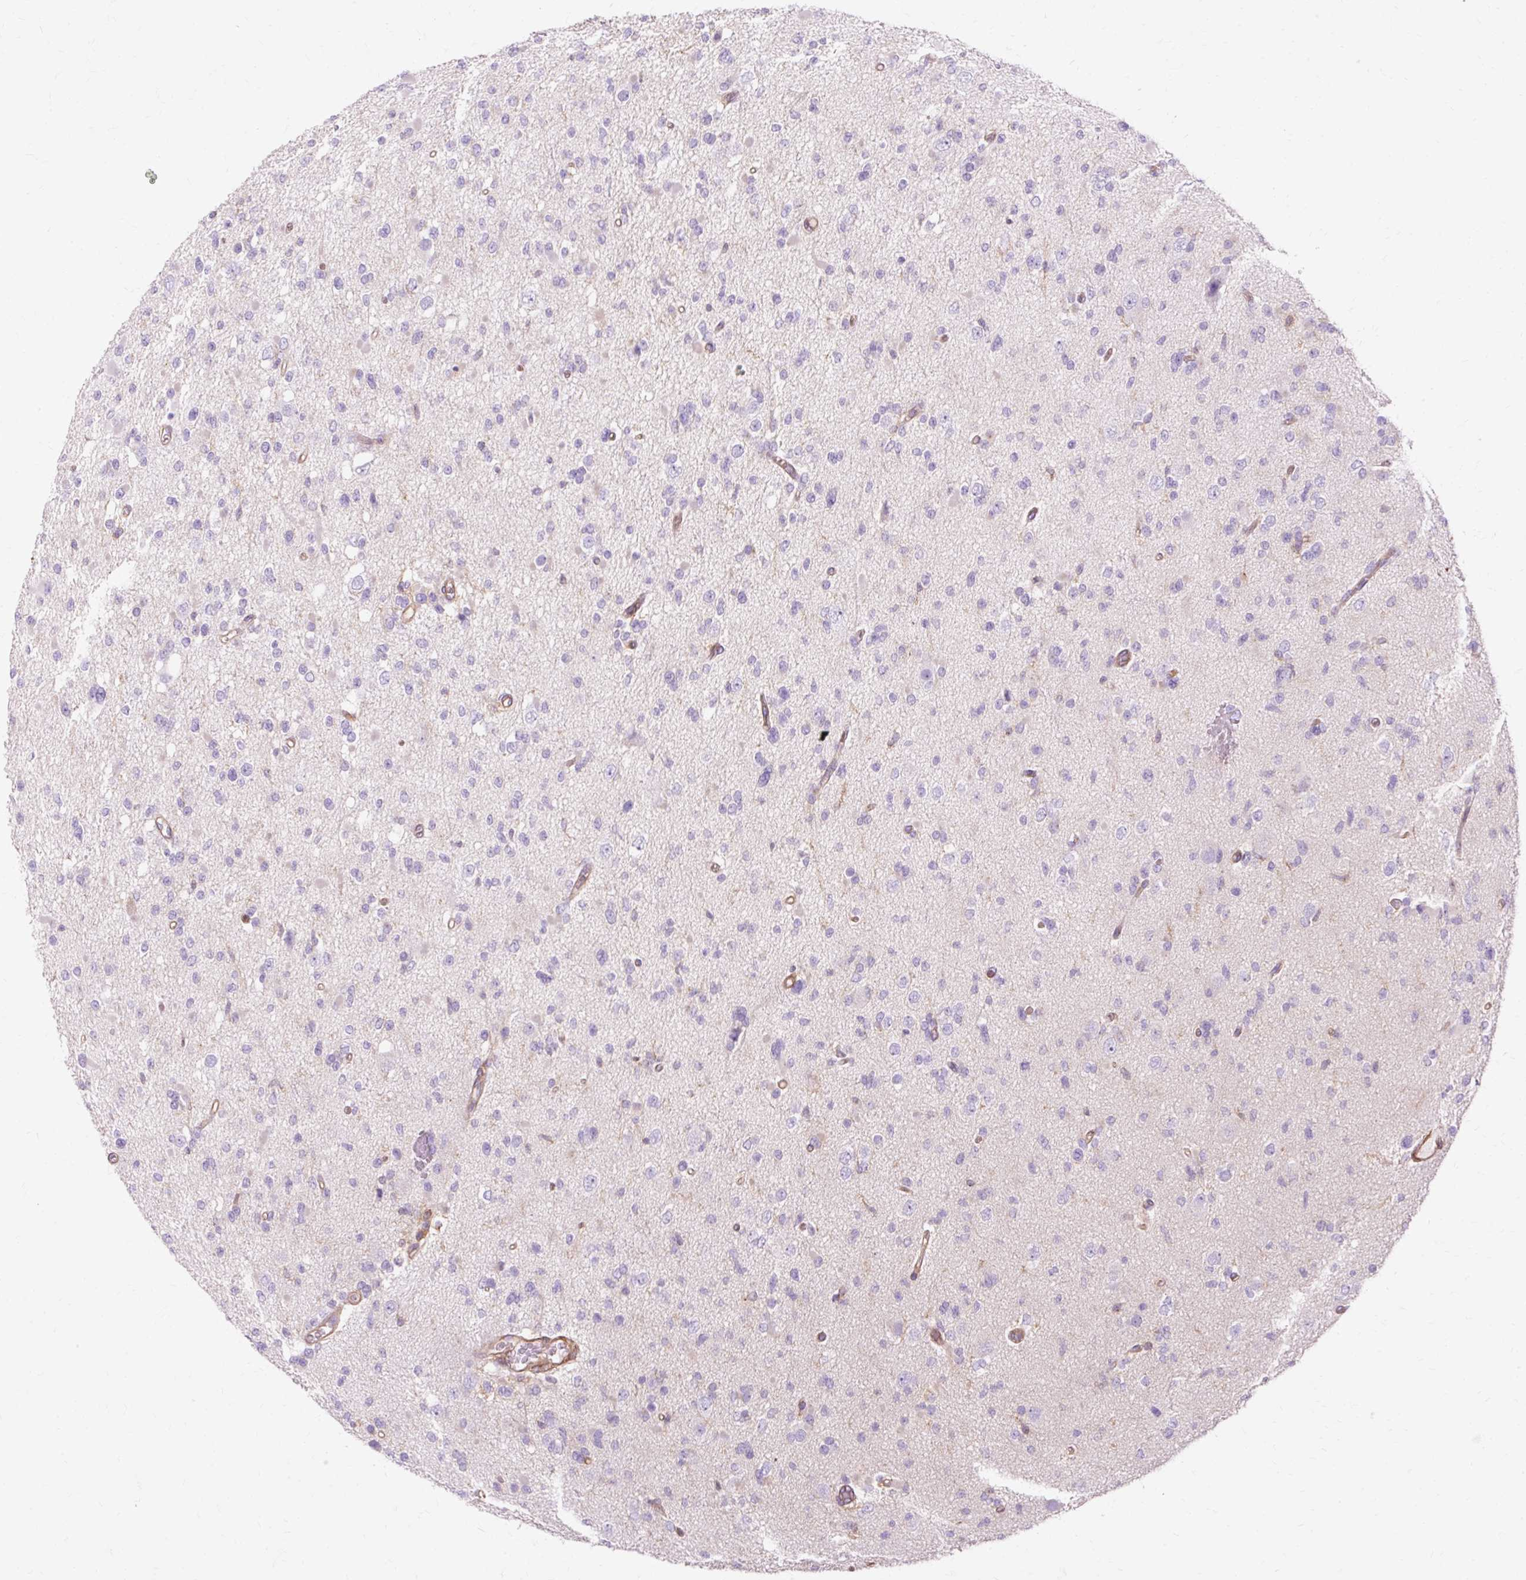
{"staining": {"intensity": "negative", "quantity": "none", "location": "none"}, "tissue": "glioma", "cell_type": "Tumor cells", "image_type": "cancer", "snomed": [{"axis": "morphology", "description": "Glioma, malignant, Low grade"}, {"axis": "topography", "description": "Brain"}], "caption": "DAB immunohistochemical staining of malignant glioma (low-grade) demonstrates no significant expression in tumor cells.", "gene": "TBC1D2B", "patient": {"sex": "female", "age": 22}}